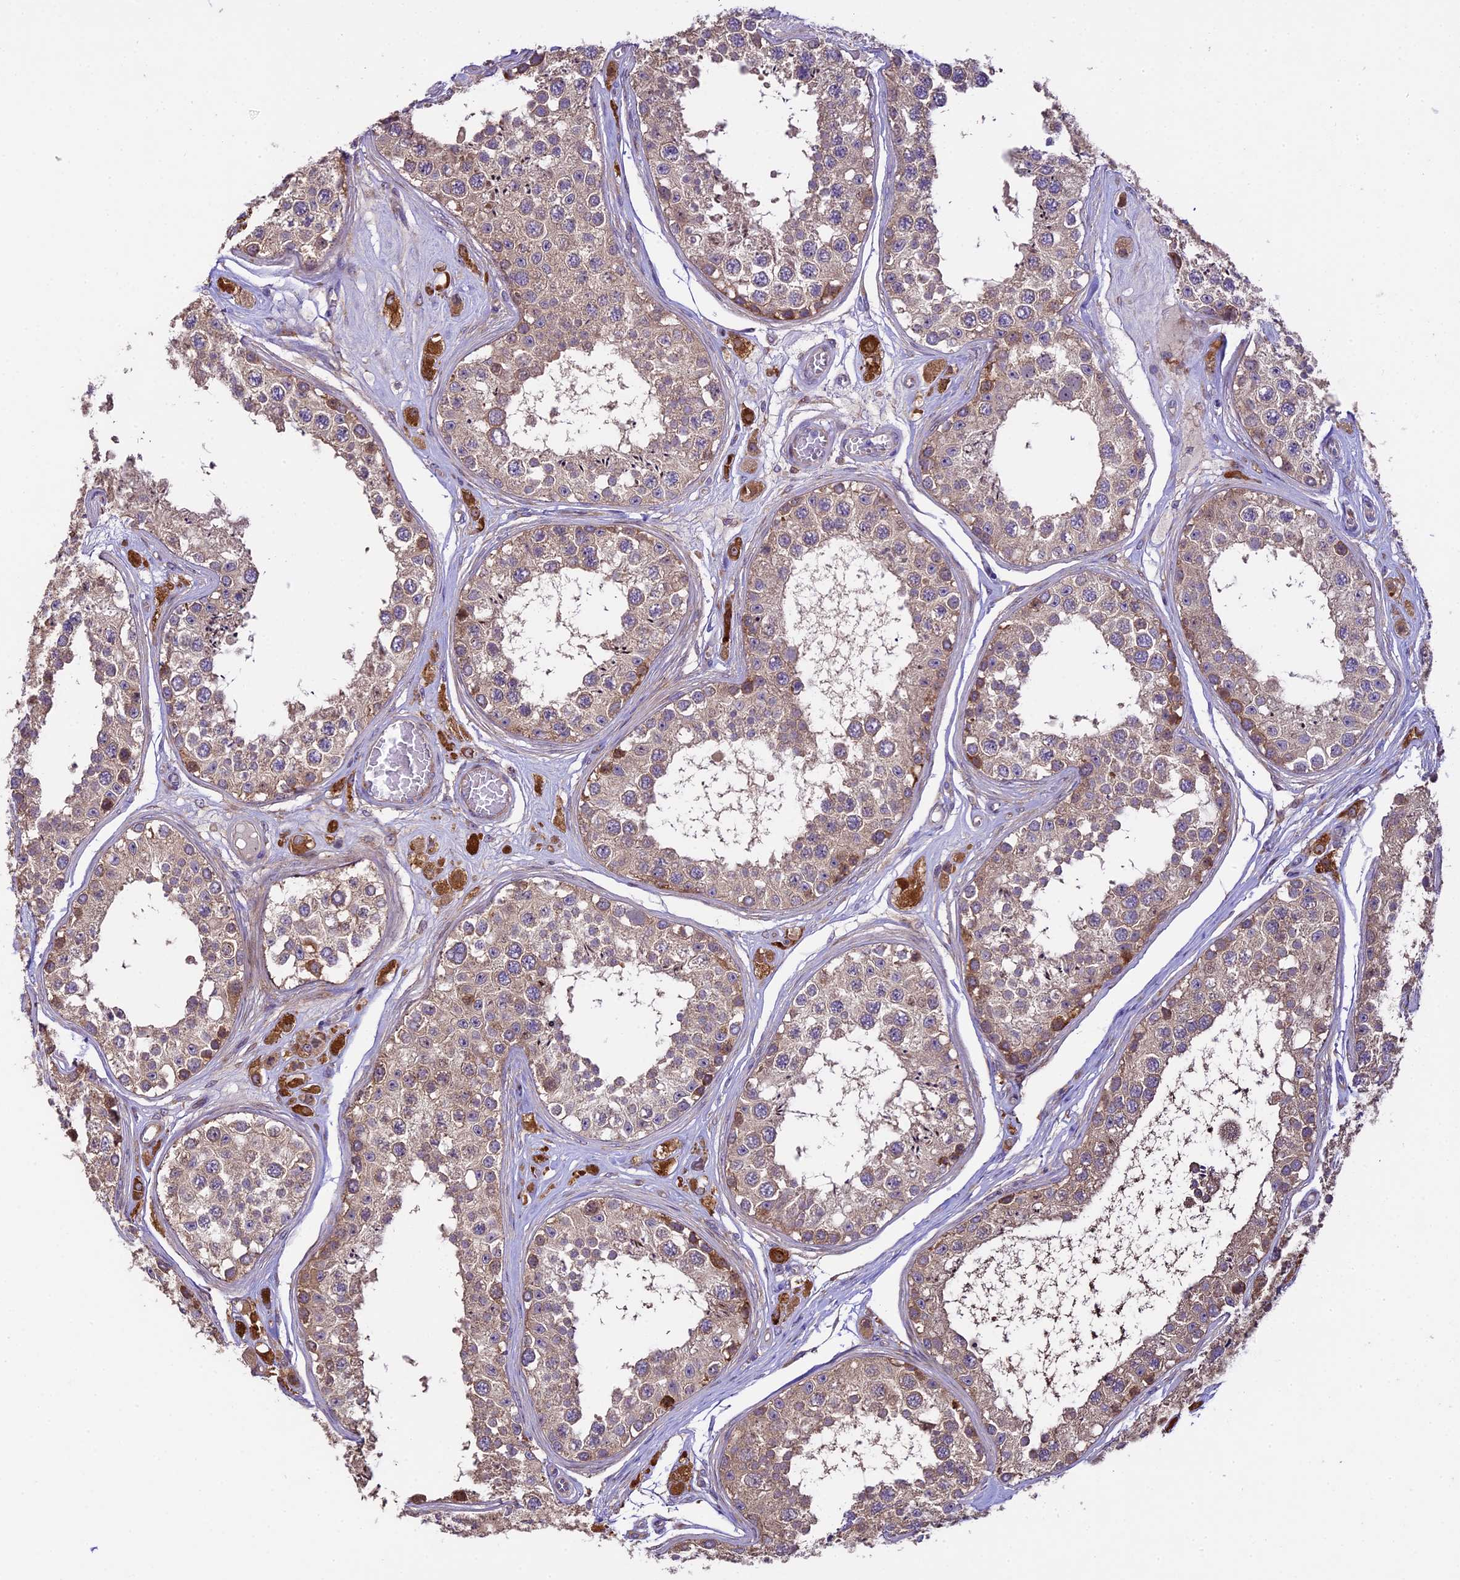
{"staining": {"intensity": "moderate", "quantity": "25%-75%", "location": "cytoplasmic/membranous"}, "tissue": "testis", "cell_type": "Cells in seminiferous ducts", "image_type": "normal", "snomed": [{"axis": "morphology", "description": "Normal tissue, NOS"}, {"axis": "topography", "description": "Testis"}], "caption": "Immunohistochemistry of benign human testis displays medium levels of moderate cytoplasmic/membranous staining in about 25%-75% of cells in seminiferous ducts.", "gene": "SPIRE1", "patient": {"sex": "male", "age": 25}}